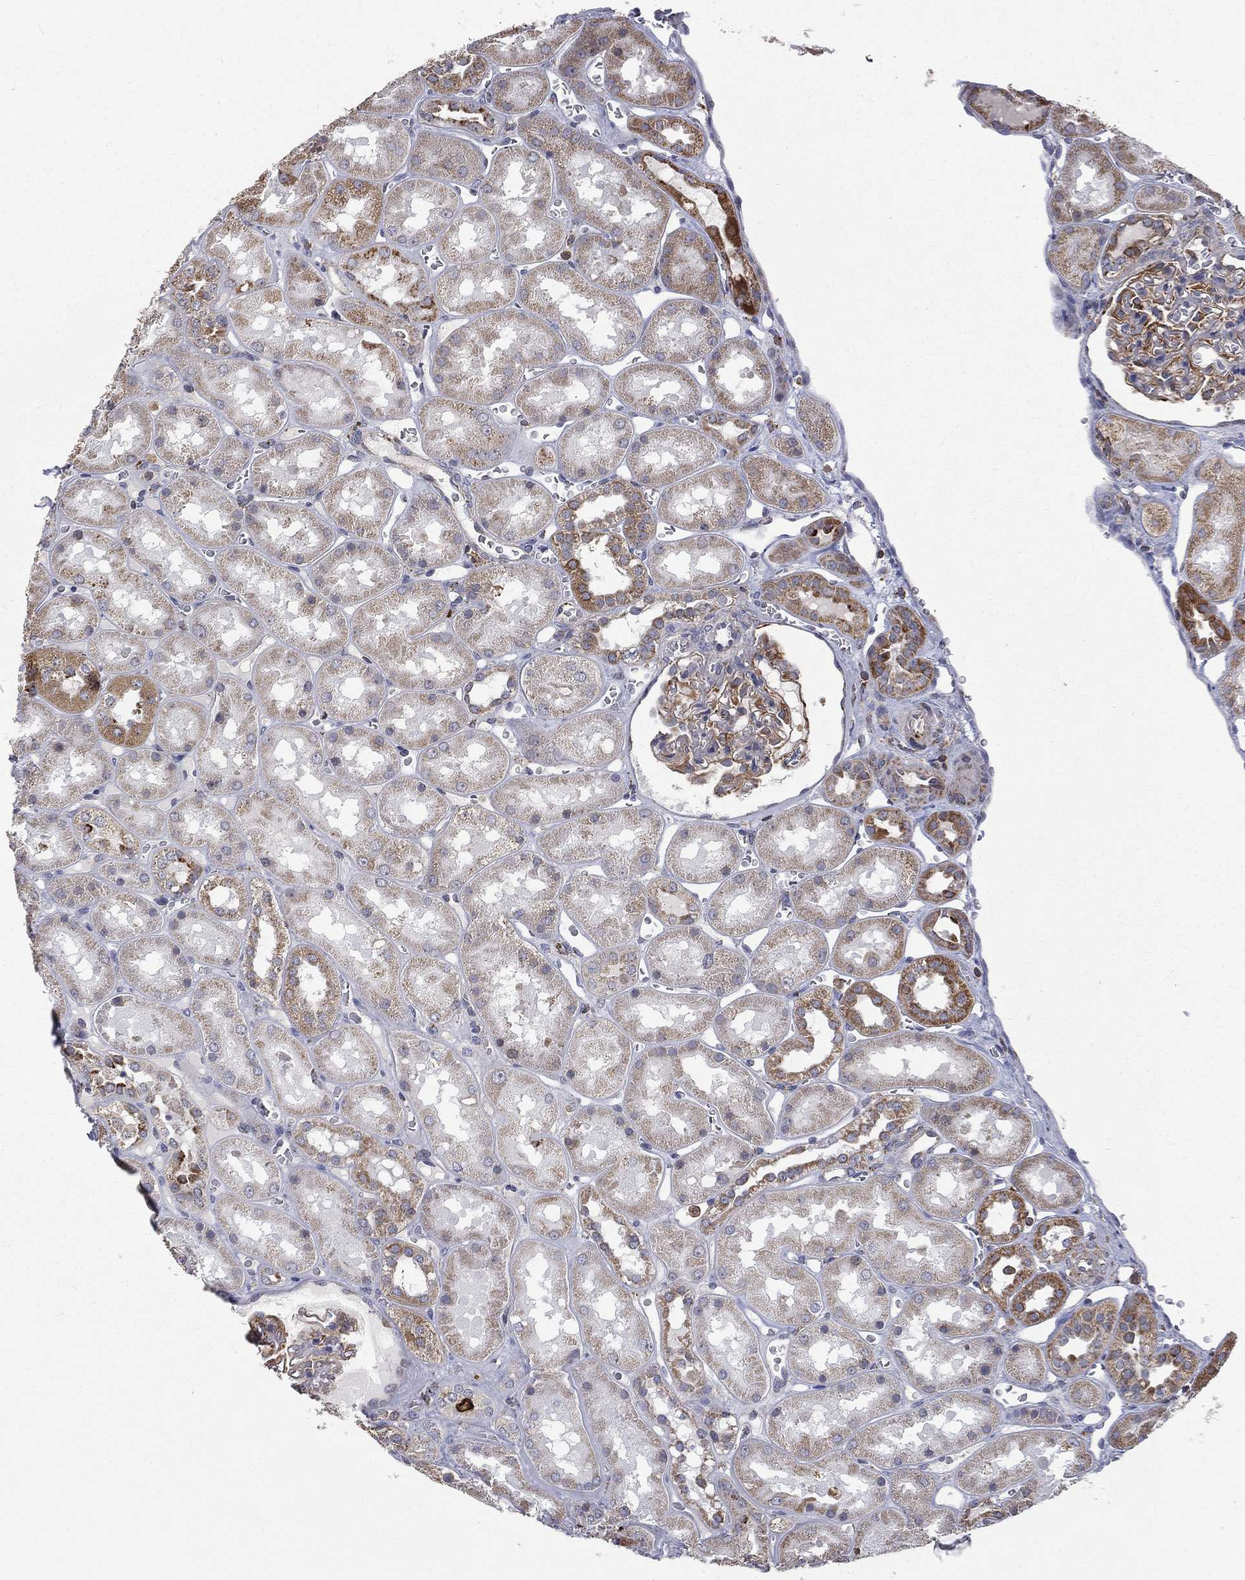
{"staining": {"intensity": "strong", "quantity": "25%-75%", "location": "cytoplasmic/membranous"}, "tissue": "kidney", "cell_type": "Cells in glomeruli", "image_type": "normal", "snomed": [{"axis": "morphology", "description": "Normal tissue, NOS"}, {"axis": "topography", "description": "Kidney"}], "caption": "Cells in glomeruli reveal strong cytoplasmic/membranous expression in approximately 25%-75% of cells in benign kidney.", "gene": "RIN3", "patient": {"sex": "male", "age": 73}}